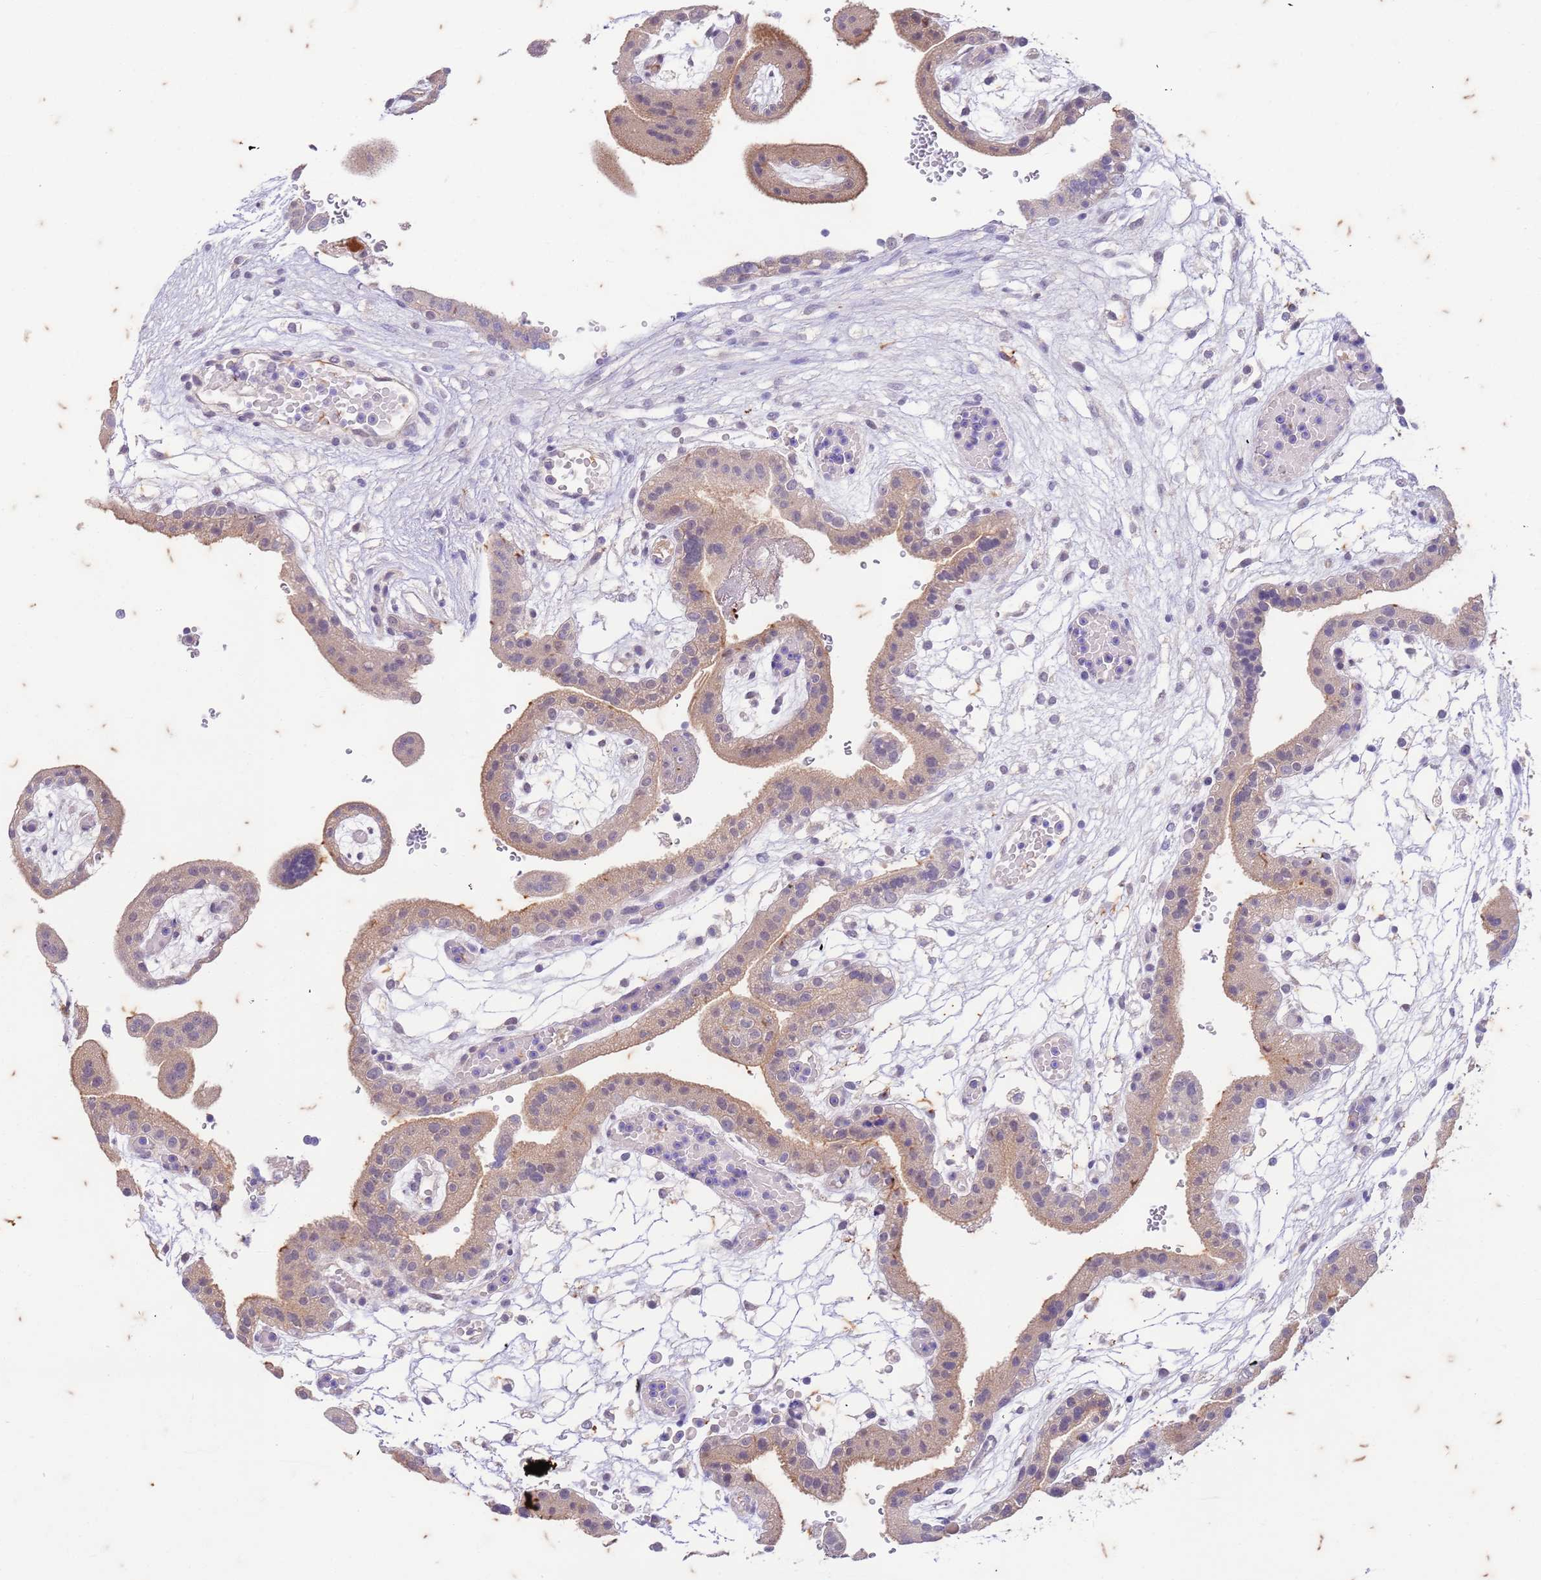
{"staining": {"intensity": "strong", "quantity": "25%-75%", "location": "cytoplasmic/membranous"}, "tissue": "placenta", "cell_type": "Trophoblastic cells", "image_type": "normal", "snomed": [{"axis": "morphology", "description": "Normal tissue, NOS"}, {"axis": "topography", "description": "Placenta"}], "caption": "Brown immunohistochemical staining in unremarkable placenta exhibits strong cytoplasmic/membranous expression in about 25%-75% of trophoblastic cells. (DAB (3,3'-diaminobenzidine) = brown stain, brightfield microscopy at high magnification).", "gene": "RAPGEF3", "patient": {"sex": "female", "age": 18}}